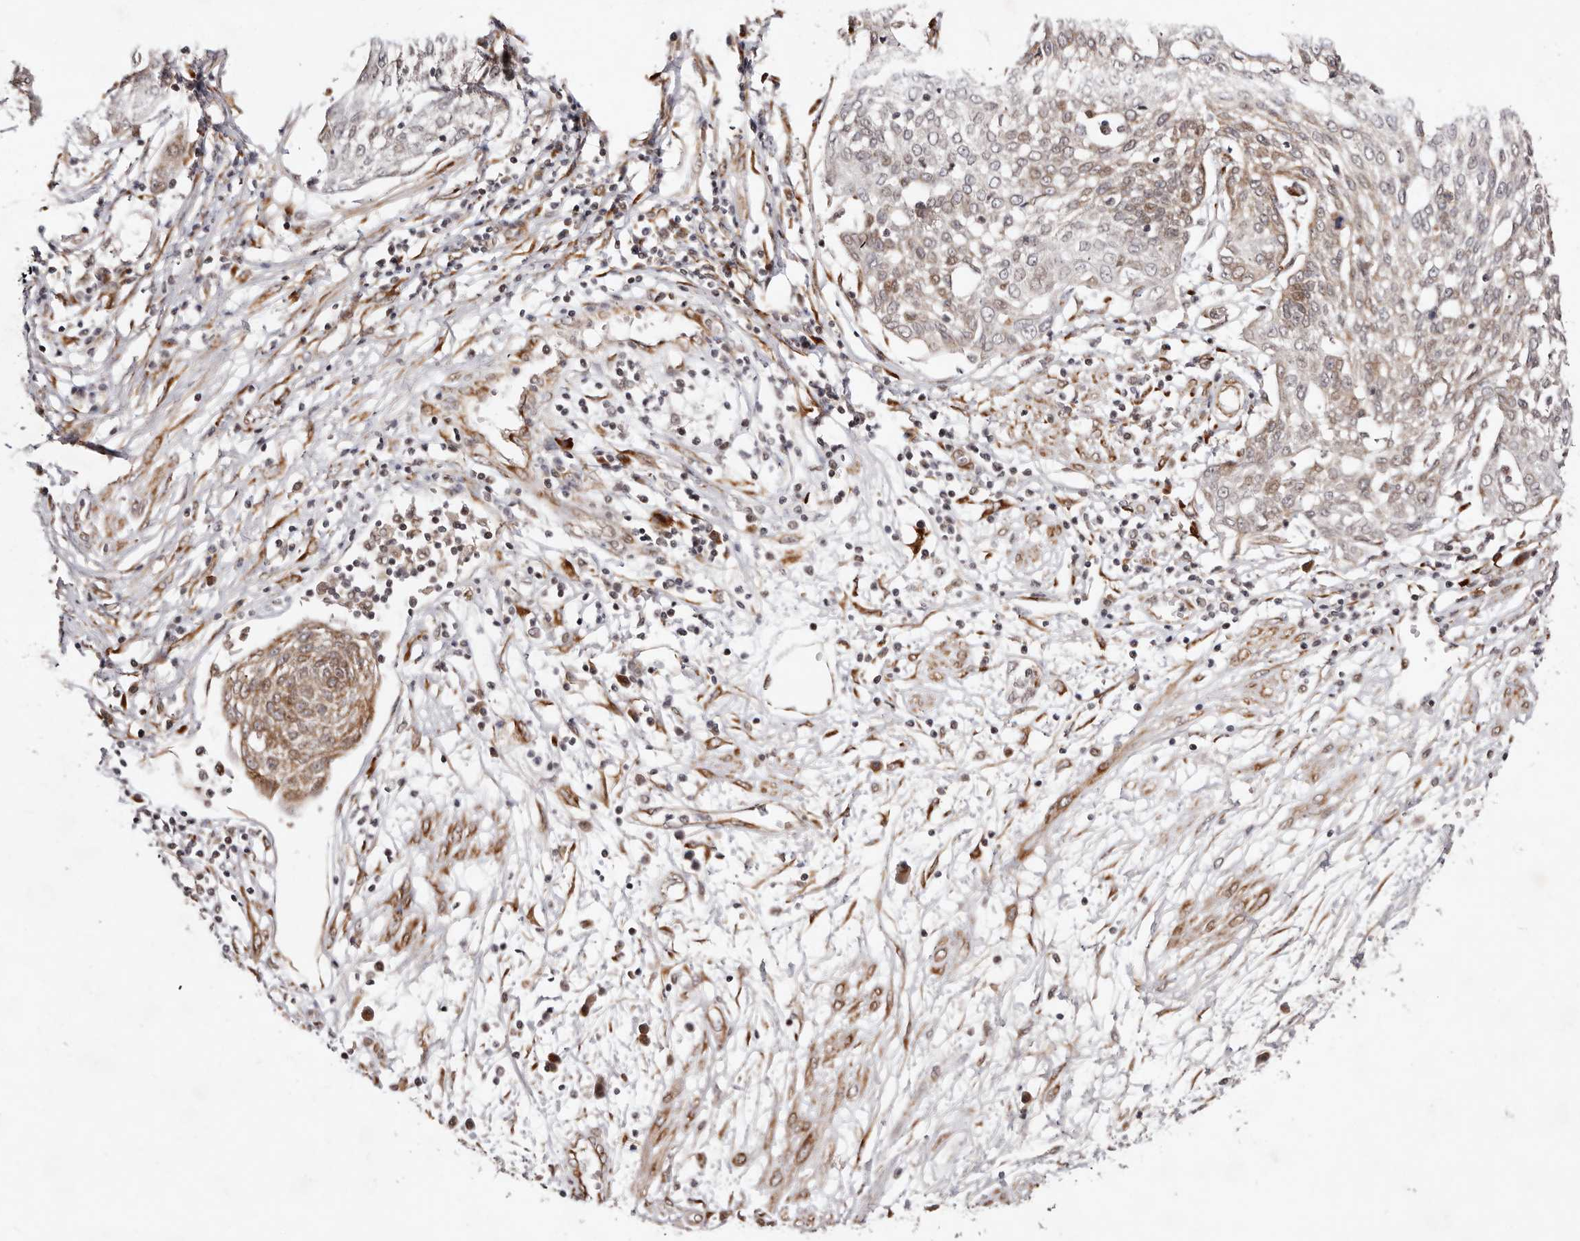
{"staining": {"intensity": "weak", "quantity": ">75%", "location": "cytoplasmic/membranous"}, "tissue": "cervical cancer", "cell_type": "Tumor cells", "image_type": "cancer", "snomed": [{"axis": "morphology", "description": "Squamous cell carcinoma, NOS"}, {"axis": "topography", "description": "Cervix"}], "caption": "Brown immunohistochemical staining in squamous cell carcinoma (cervical) displays weak cytoplasmic/membranous expression in about >75% of tumor cells. The staining was performed using DAB (3,3'-diaminobenzidine) to visualize the protein expression in brown, while the nuclei were stained in blue with hematoxylin (Magnification: 20x).", "gene": "BCL2L15", "patient": {"sex": "female", "age": 34}}